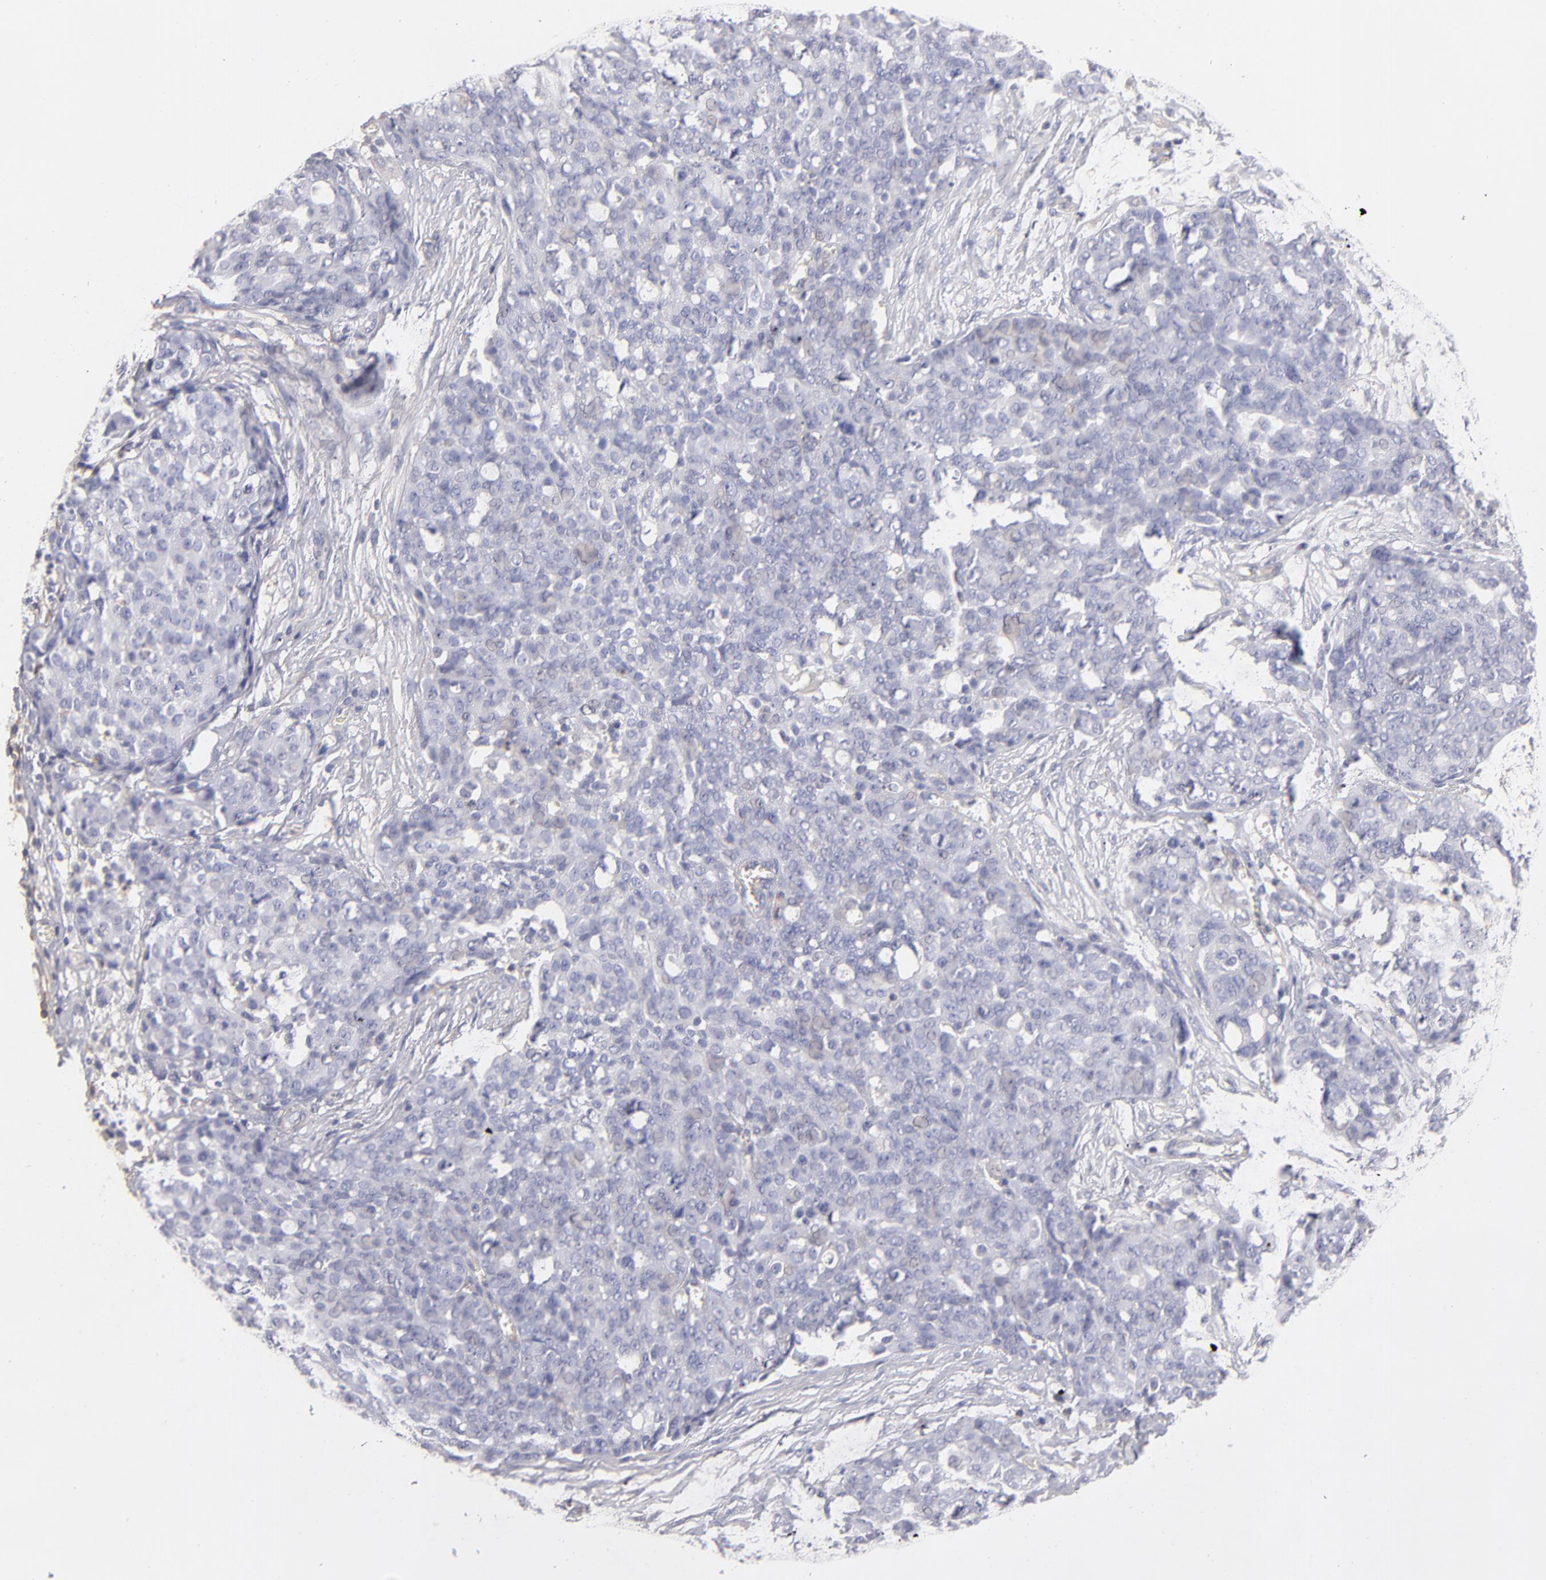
{"staining": {"intensity": "negative", "quantity": "none", "location": "none"}, "tissue": "ovarian cancer", "cell_type": "Tumor cells", "image_type": "cancer", "snomed": [{"axis": "morphology", "description": "Cystadenocarcinoma, serous, NOS"}, {"axis": "topography", "description": "Soft tissue"}, {"axis": "topography", "description": "Ovary"}], "caption": "Human ovarian serous cystadenocarcinoma stained for a protein using immunohistochemistry (IHC) demonstrates no positivity in tumor cells.", "gene": "ABCB1", "patient": {"sex": "female", "age": 57}}